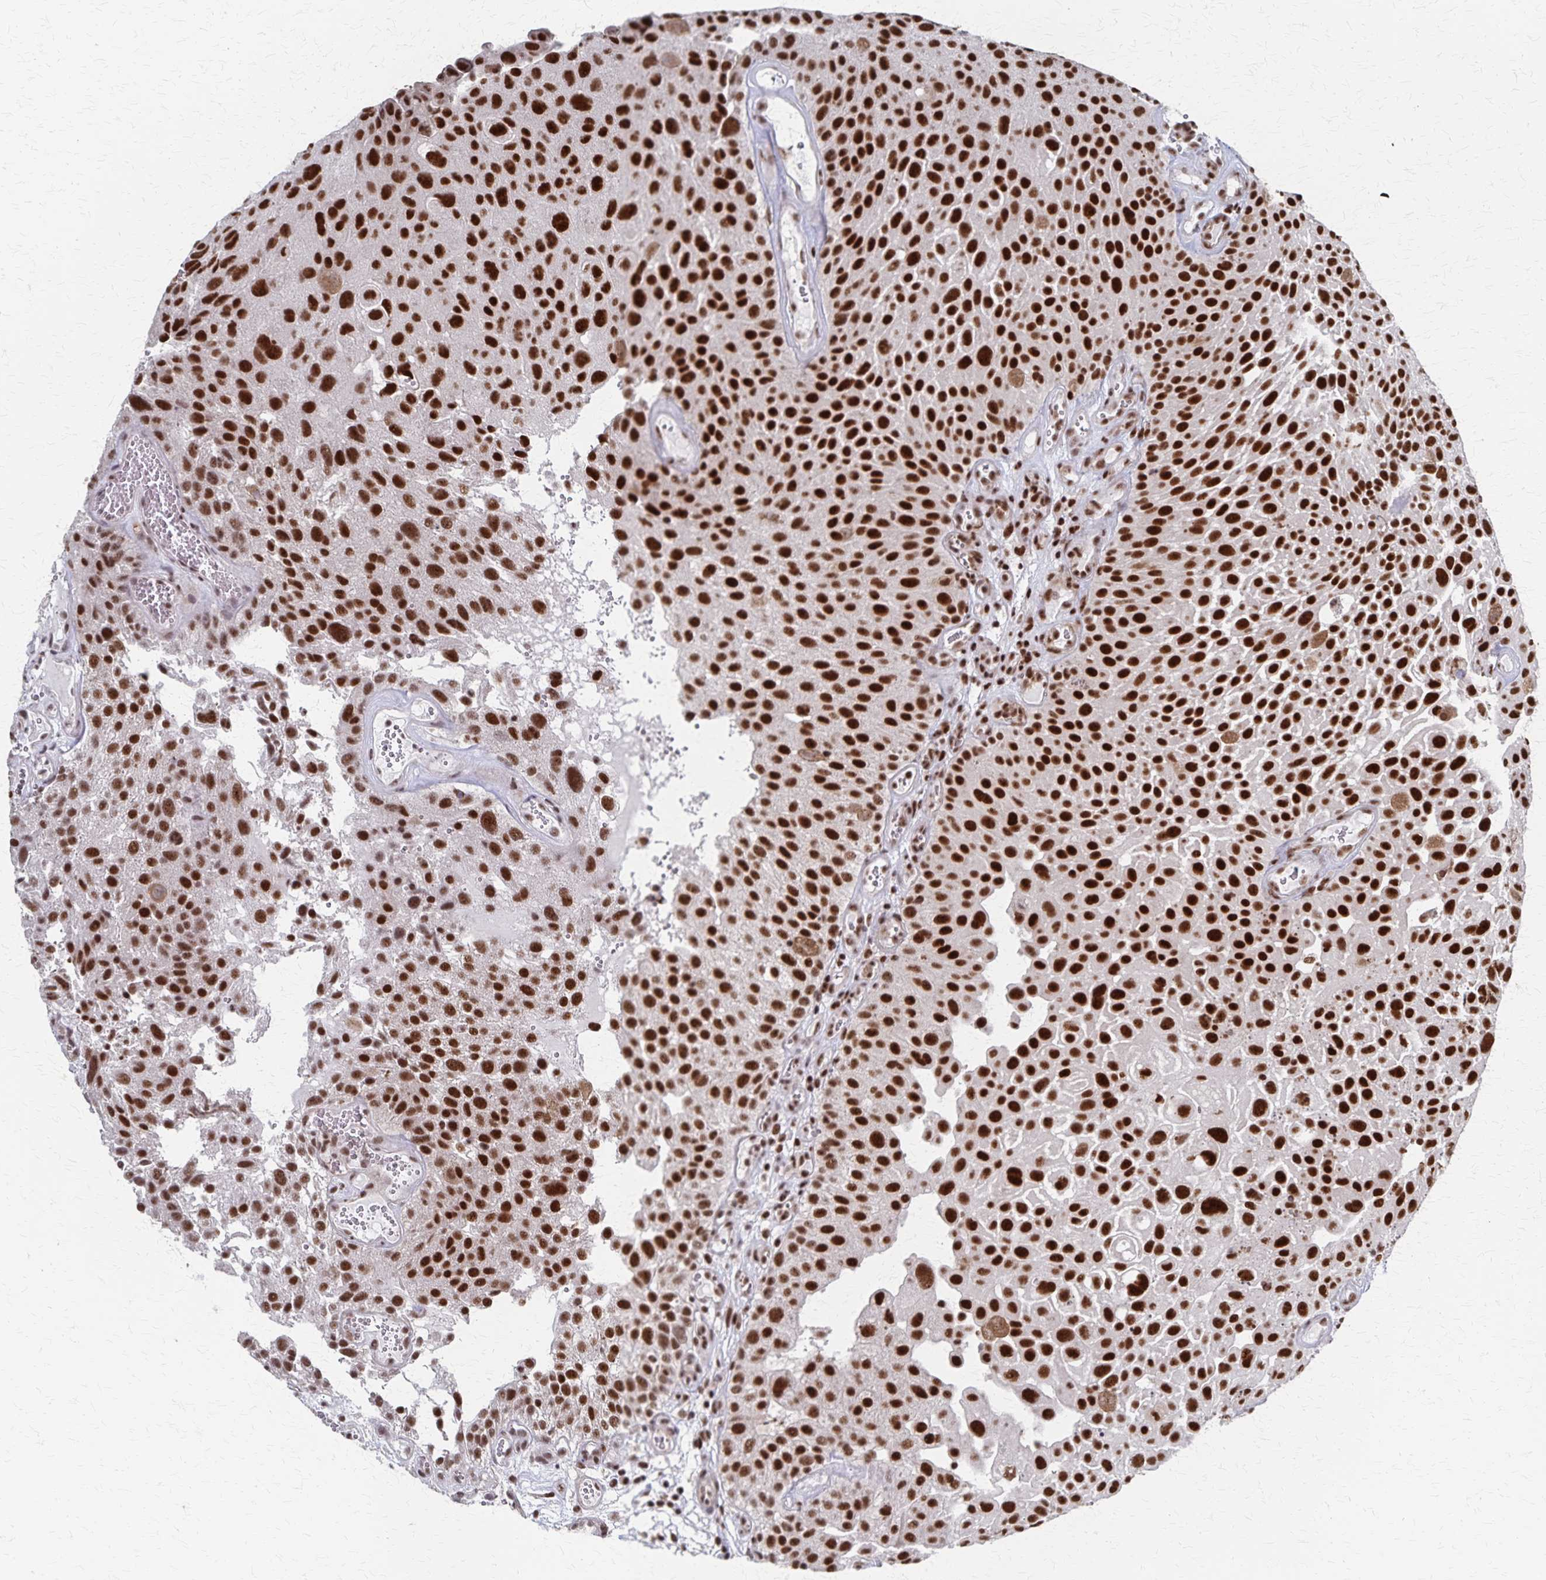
{"staining": {"intensity": "strong", "quantity": ">75%", "location": "nuclear"}, "tissue": "urothelial cancer", "cell_type": "Tumor cells", "image_type": "cancer", "snomed": [{"axis": "morphology", "description": "Urothelial carcinoma, Low grade"}, {"axis": "topography", "description": "Urinary bladder"}], "caption": "Immunohistochemistry (IHC) photomicrograph of urothelial cancer stained for a protein (brown), which displays high levels of strong nuclear expression in about >75% of tumor cells.", "gene": "GTF2B", "patient": {"sex": "male", "age": 72}}